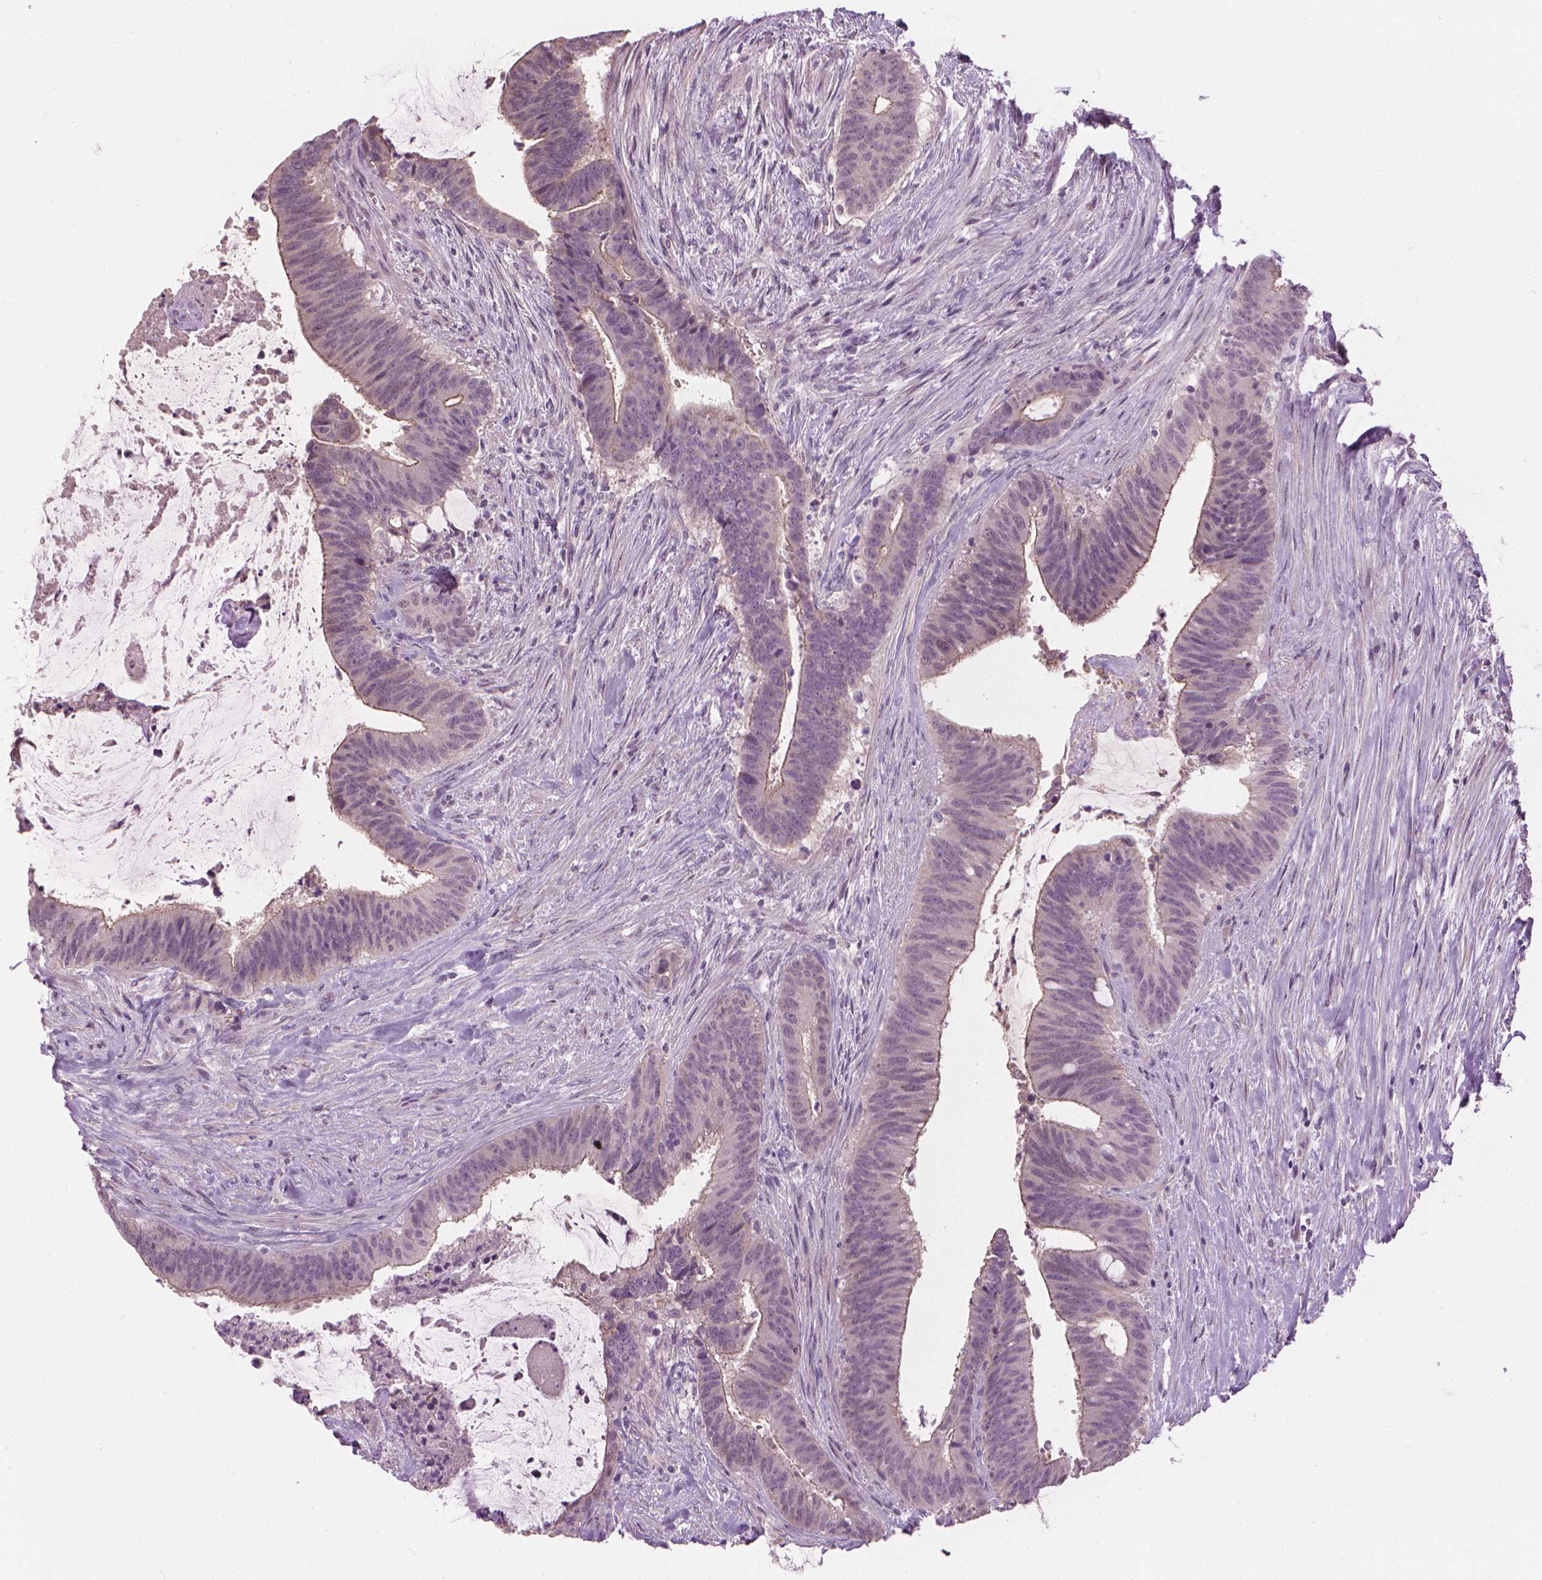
{"staining": {"intensity": "weak", "quantity": "25%-75%", "location": "cytoplasmic/membranous"}, "tissue": "colorectal cancer", "cell_type": "Tumor cells", "image_type": "cancer", "snomed": [{"axis": "morphology", "description": "Adenocarcinoma, NOS"}, {"axis": "topography", "description": "Colon"}], "caption": "Protein expression by immunohistochemistry shows weak cytoplasmic/membranous positivity in about 25%-75% of tumor cells in colorectal adenocarcinoma.", "gene": "SAXO2", "patient": {"sex": "female", "age": 43}}